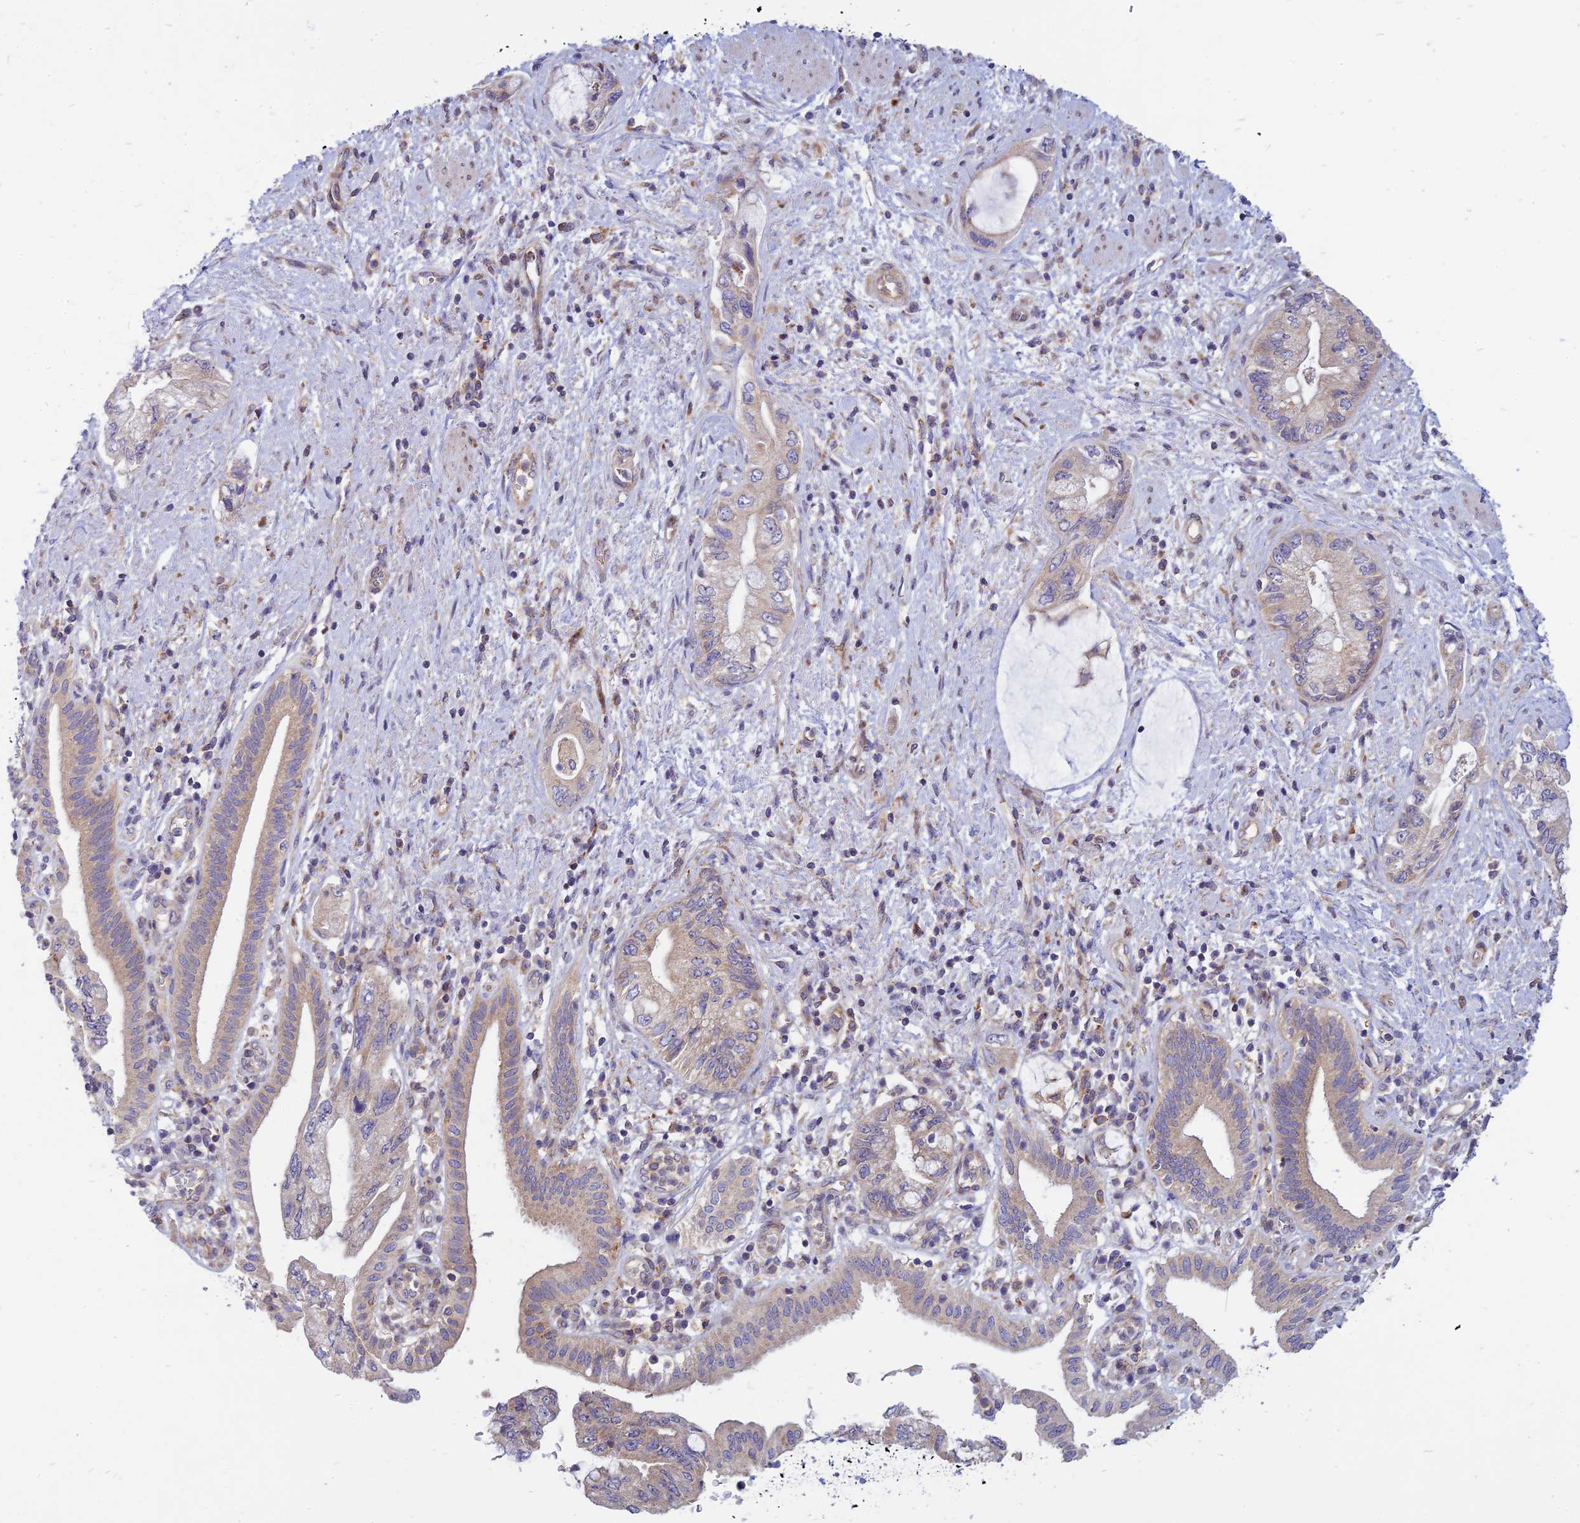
{"staining": {"intensity": "weak", "quantity": "<25%", "location": "cytoplasmic/membranous"}, "tissue": "pancreatic cancer", "cell_type": "Tumor cells", "image_type": "cancer", "snomed": [{"axis": "morphology", "description": "Adenocarcinoma, NOS"}, {"axis": "topography", "description": "Pancreas"}], "caption": "Tumor cells are negative for brown protein staining in adenocarcinoma (pancreatic).", "gene": "PHKA2", "patient": {"sex": "female", "age": 73}}